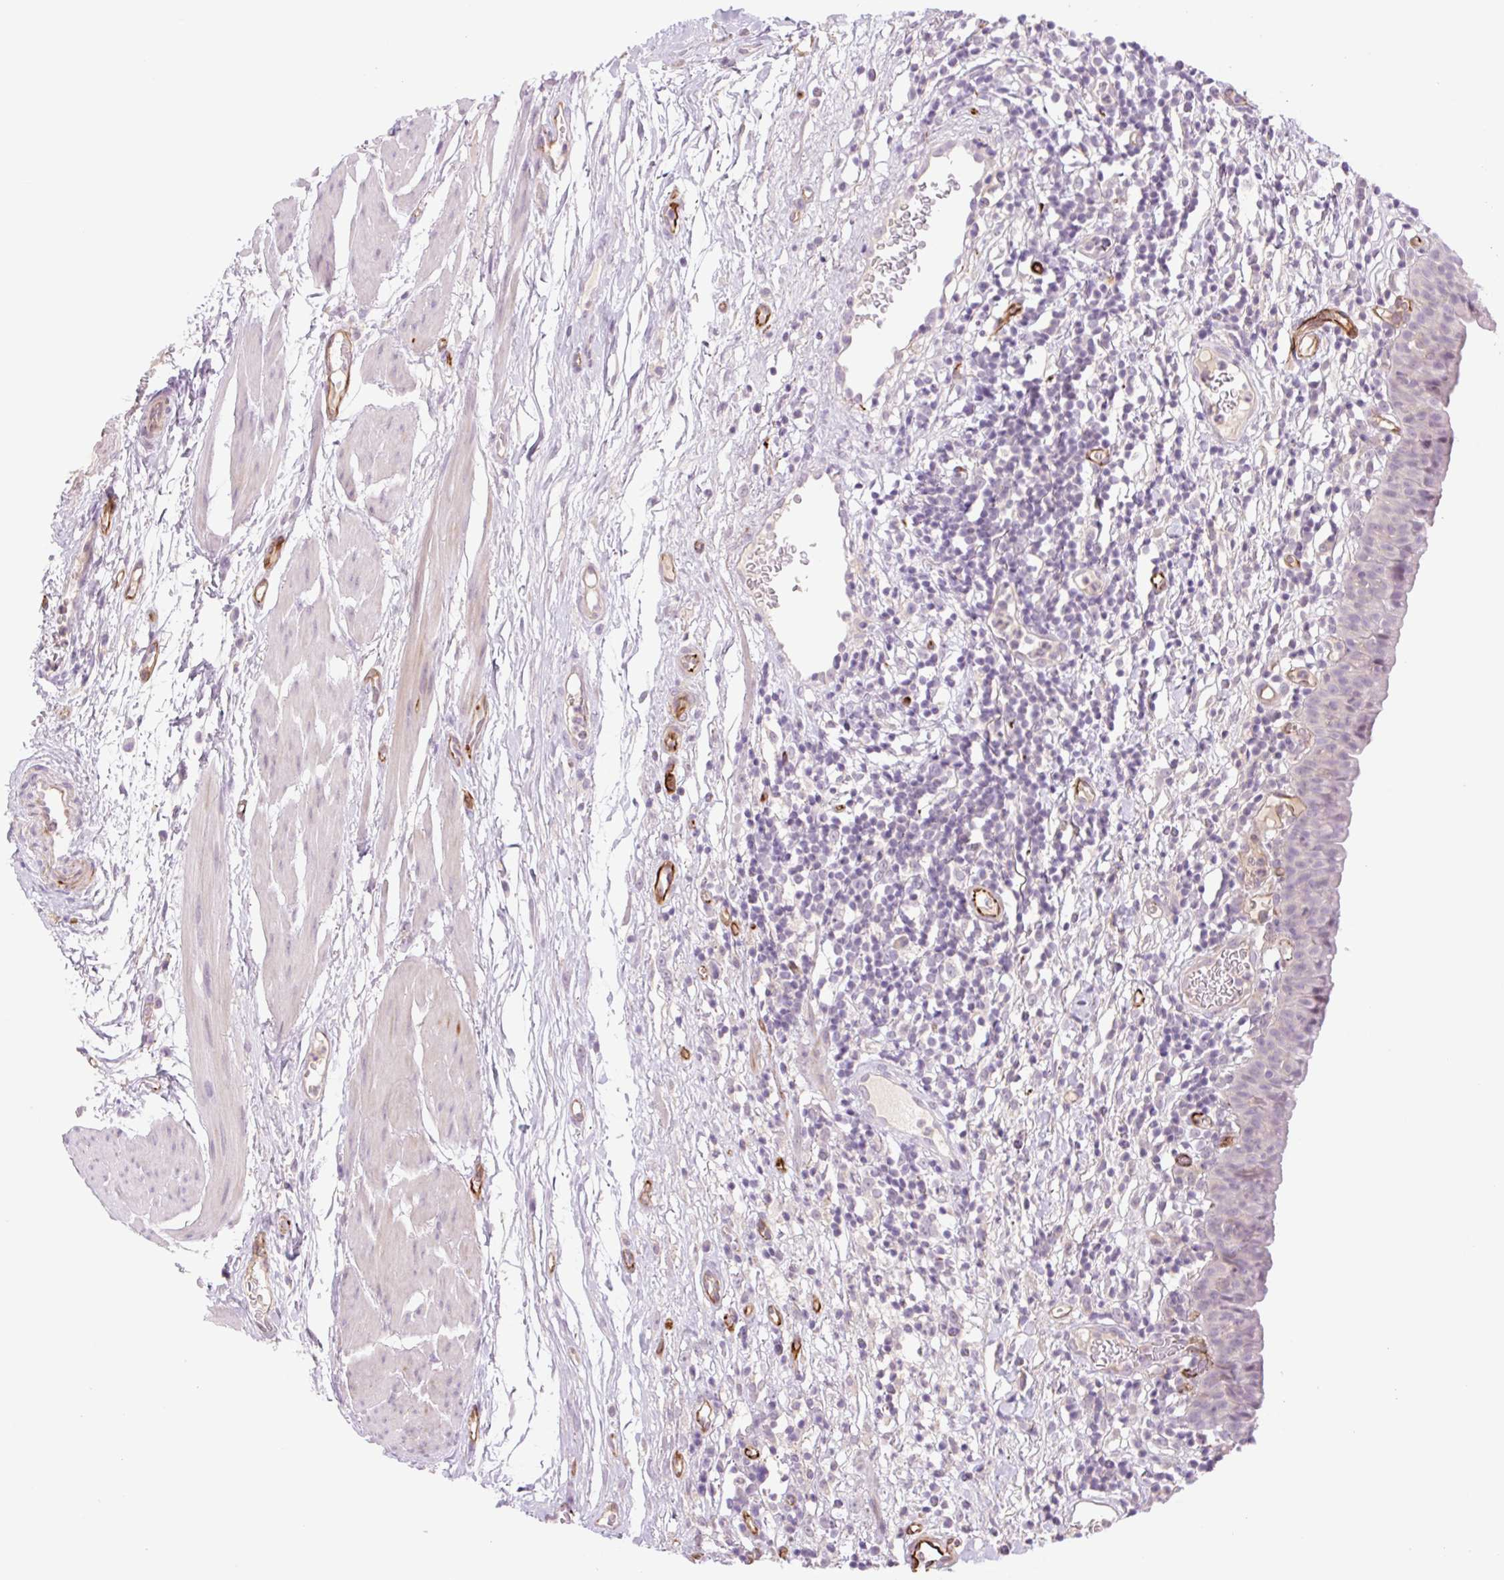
{"staining": {"intensity": "negative", "quantity": "none", "location": "none"}, "tissue": "urinary bladder", "cell_type": "Urothelial cells", "image_type": "normal", "snomed": [{"axis": "morphology", "description": "Normal tissue, NOS"}, {"axis": "morphology", "description": "Inflammation, NOS"}, {"axis": "topography", "description": "Urinary bladder"}], "caption": "This image is of benign urinary bladder stained with immunohistochemistry to label a protein in brown with the nuclei are counter-stained blue. There is no expression in urothelial cells.", "gene": "ZFYVE21", "patient": {"sex": "male", "age": 57}}